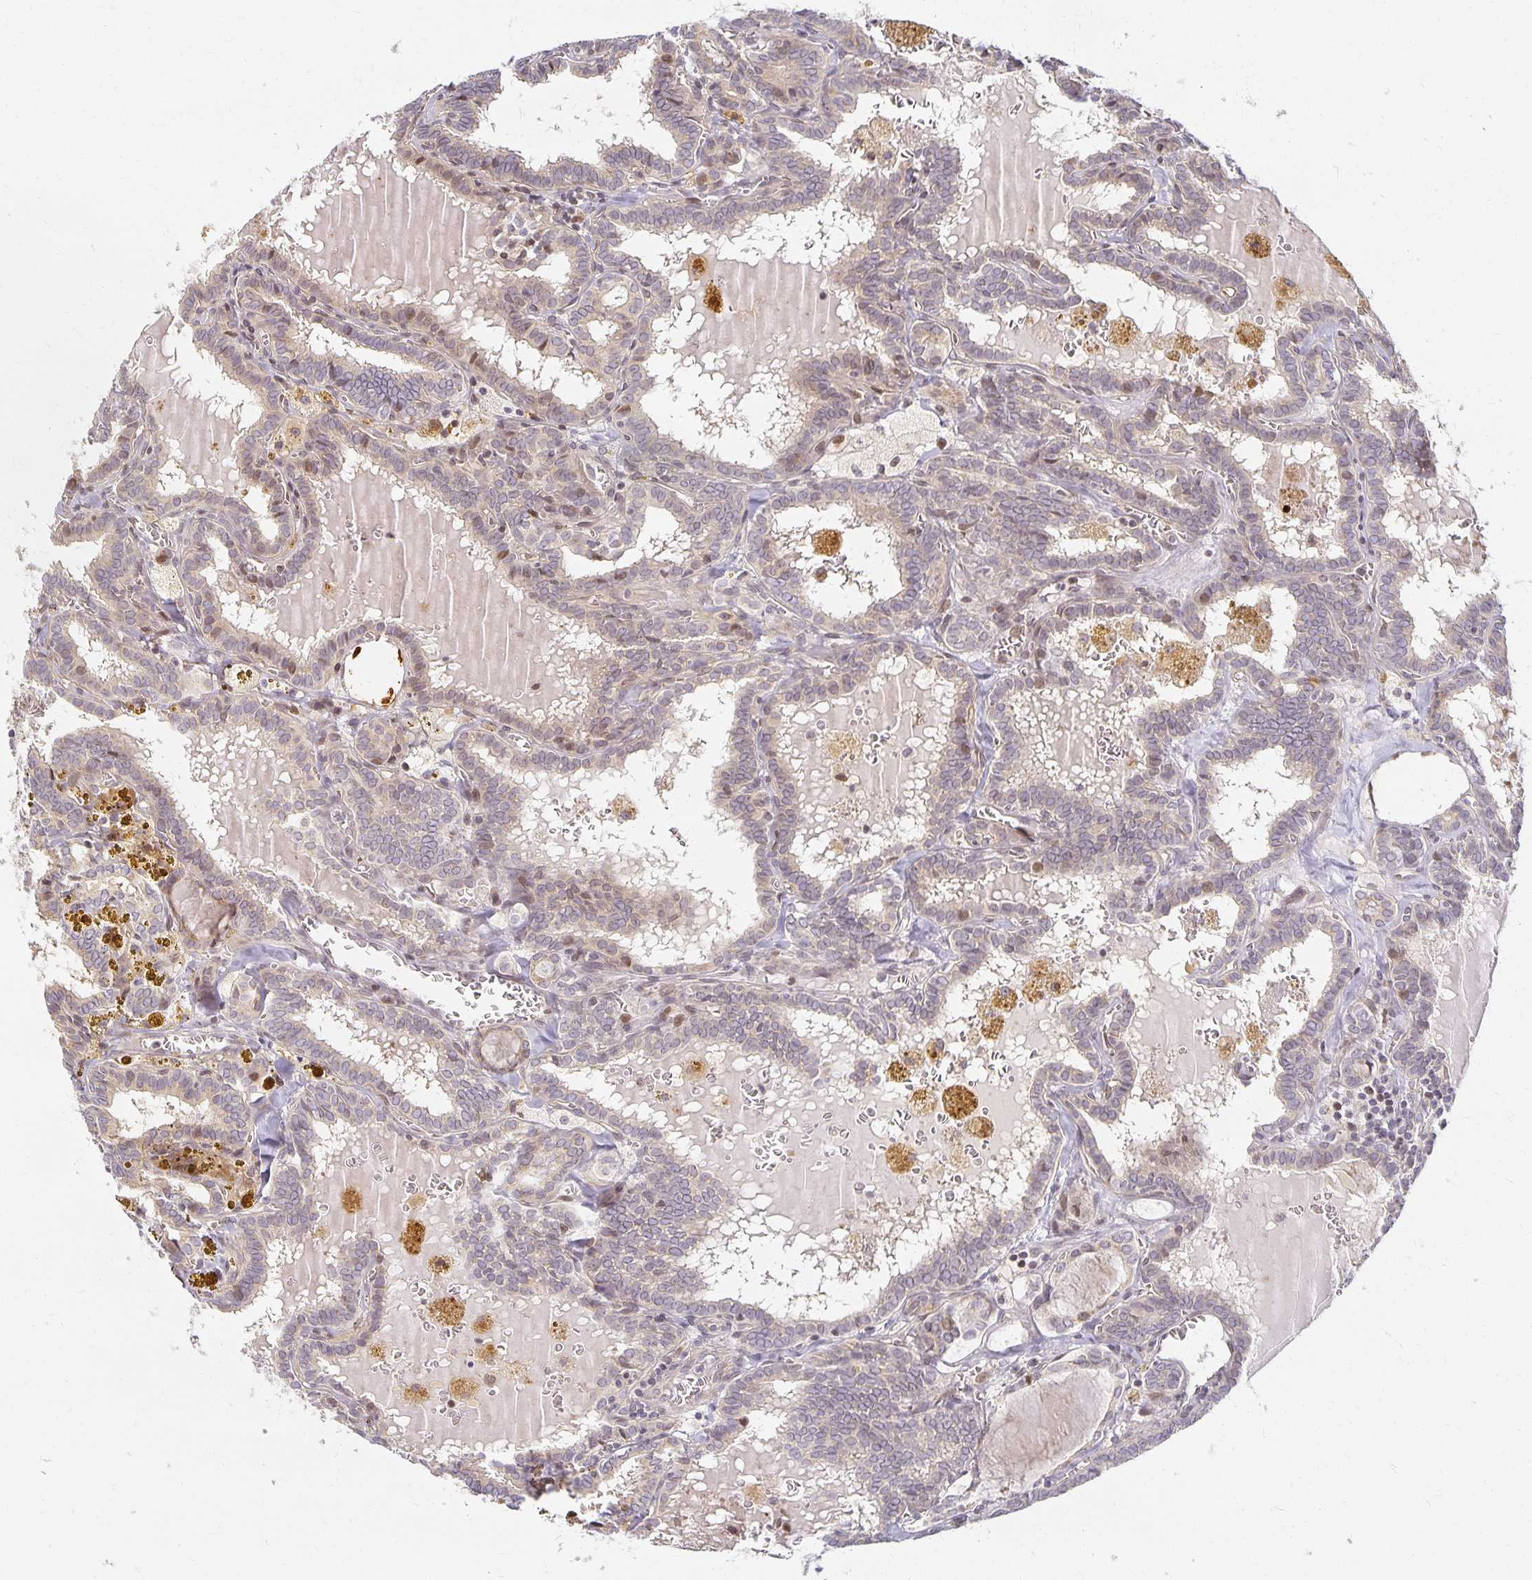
{"staining": {"intensity": "weak", "quantity": "<25%", "location": "nuclear"}, "tissue": "thyroid cancer", "cell_type": "Tumor cells", "image_type": "cancer", "snomed": [{"axis": "morphology", "description": "Papillary adenocarcinoma, NOS"}, {"axis": "topography", "description": "Thyroid gland"}], "caption": "DAB immunohistochemical staining of human thyroid cancer demonstrates no significant positivity in tumor cells. (Brightfield microscopy of DAB (3,3'-diaminobenzidine) immunohistochemistry (IHC) at high magnification).", "gene": "EHF", "patient": {"sex": "female", "age": 39}}